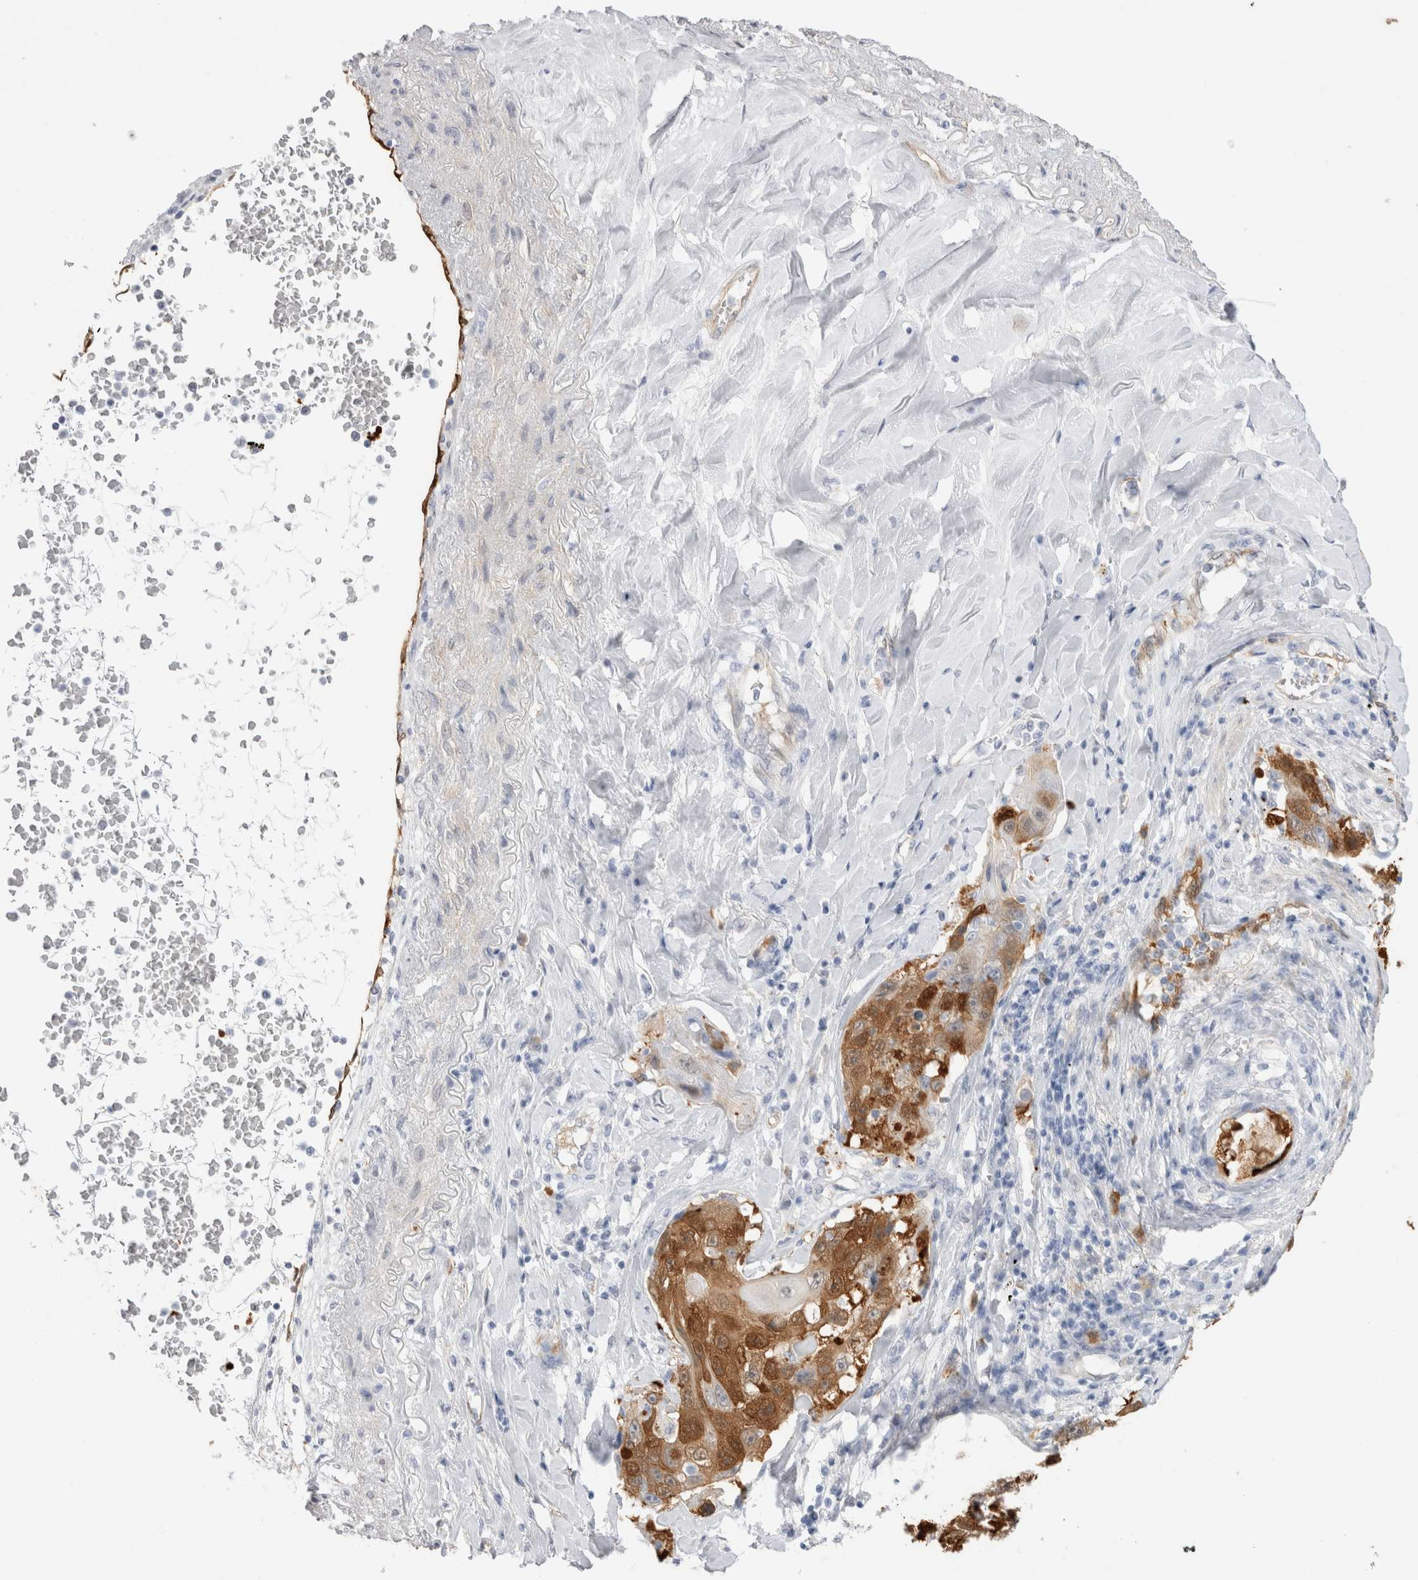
{"staining": {"intensity": "moderate", "quantity": ">75%", "location": "cytoplasmic/membranous,nuclear"}, "tissue": "lung cancer", "cell_type": "Tumor cells", "image_type": "cancer", "snomed": [{"axis": "morphology", "description": "Squamous cell carcinoma, NOS"}, {"axis": "topography", "description": "Lung"}], "caption": "Immunohistochemical staining of human squamous cell carcinoma (lung) displays moderate cytoplasmic/membranous and nuclear protein expression in about >75% of tumor cells.", "gene": "NAPEPLD", "patient": {"sex": "male", "age": 61}}